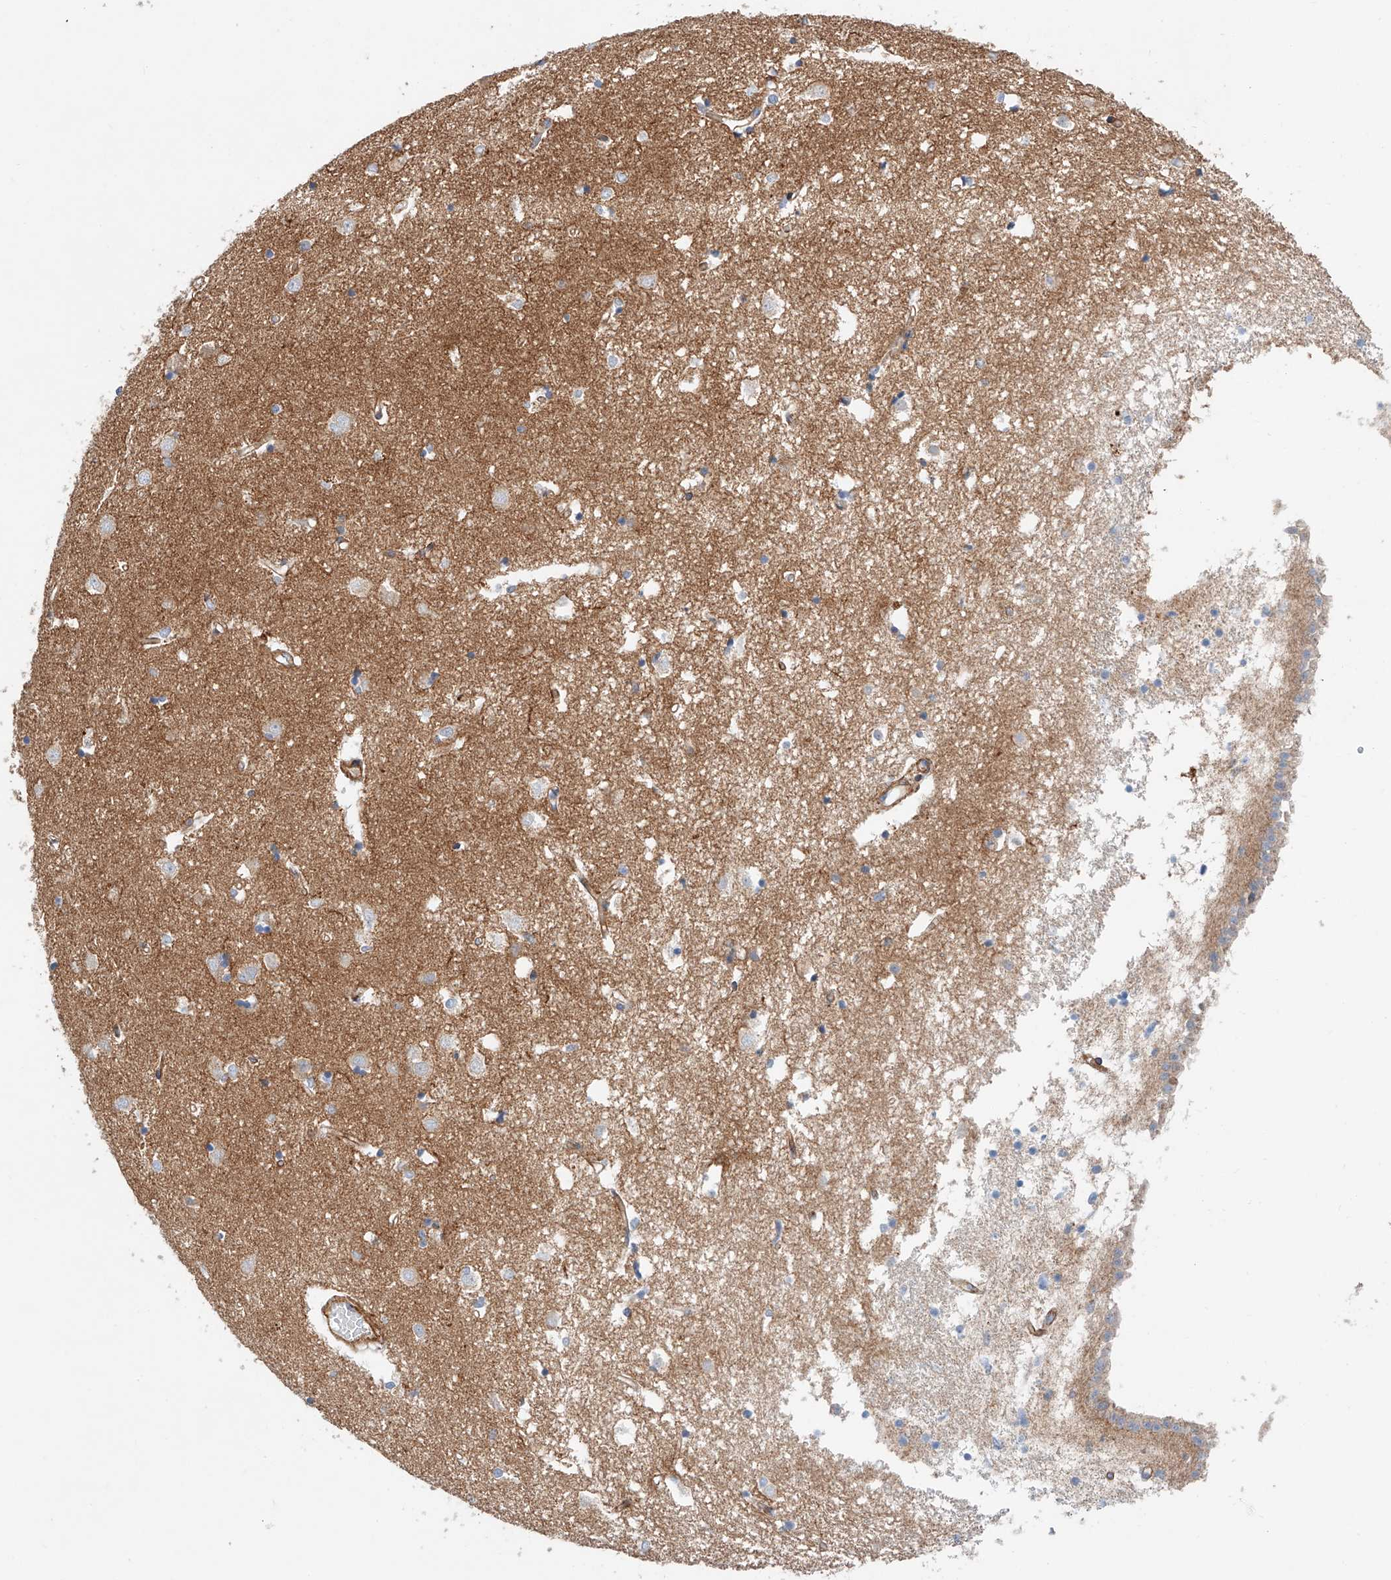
{"staining": {"intensity": "negative", "quantity": "none", "location": "none"}, "tissue": "caudate", "cell_type": "Glial cells", "image_type": "normal", "snomed": [{"axis": "morphology", "description": "Normal tissue, NOS"}, {"axis": "topography", "description": "Lateral ventricle wall"}], "caption": "Unremarkable caudate was stained to show a protein in brown. There is no significant staining in glial cells. (DAB immunohistochemistry (IHC), high magnification).", "gene": "MINDY4", "patient": {"sex": "male", "age": 45}}